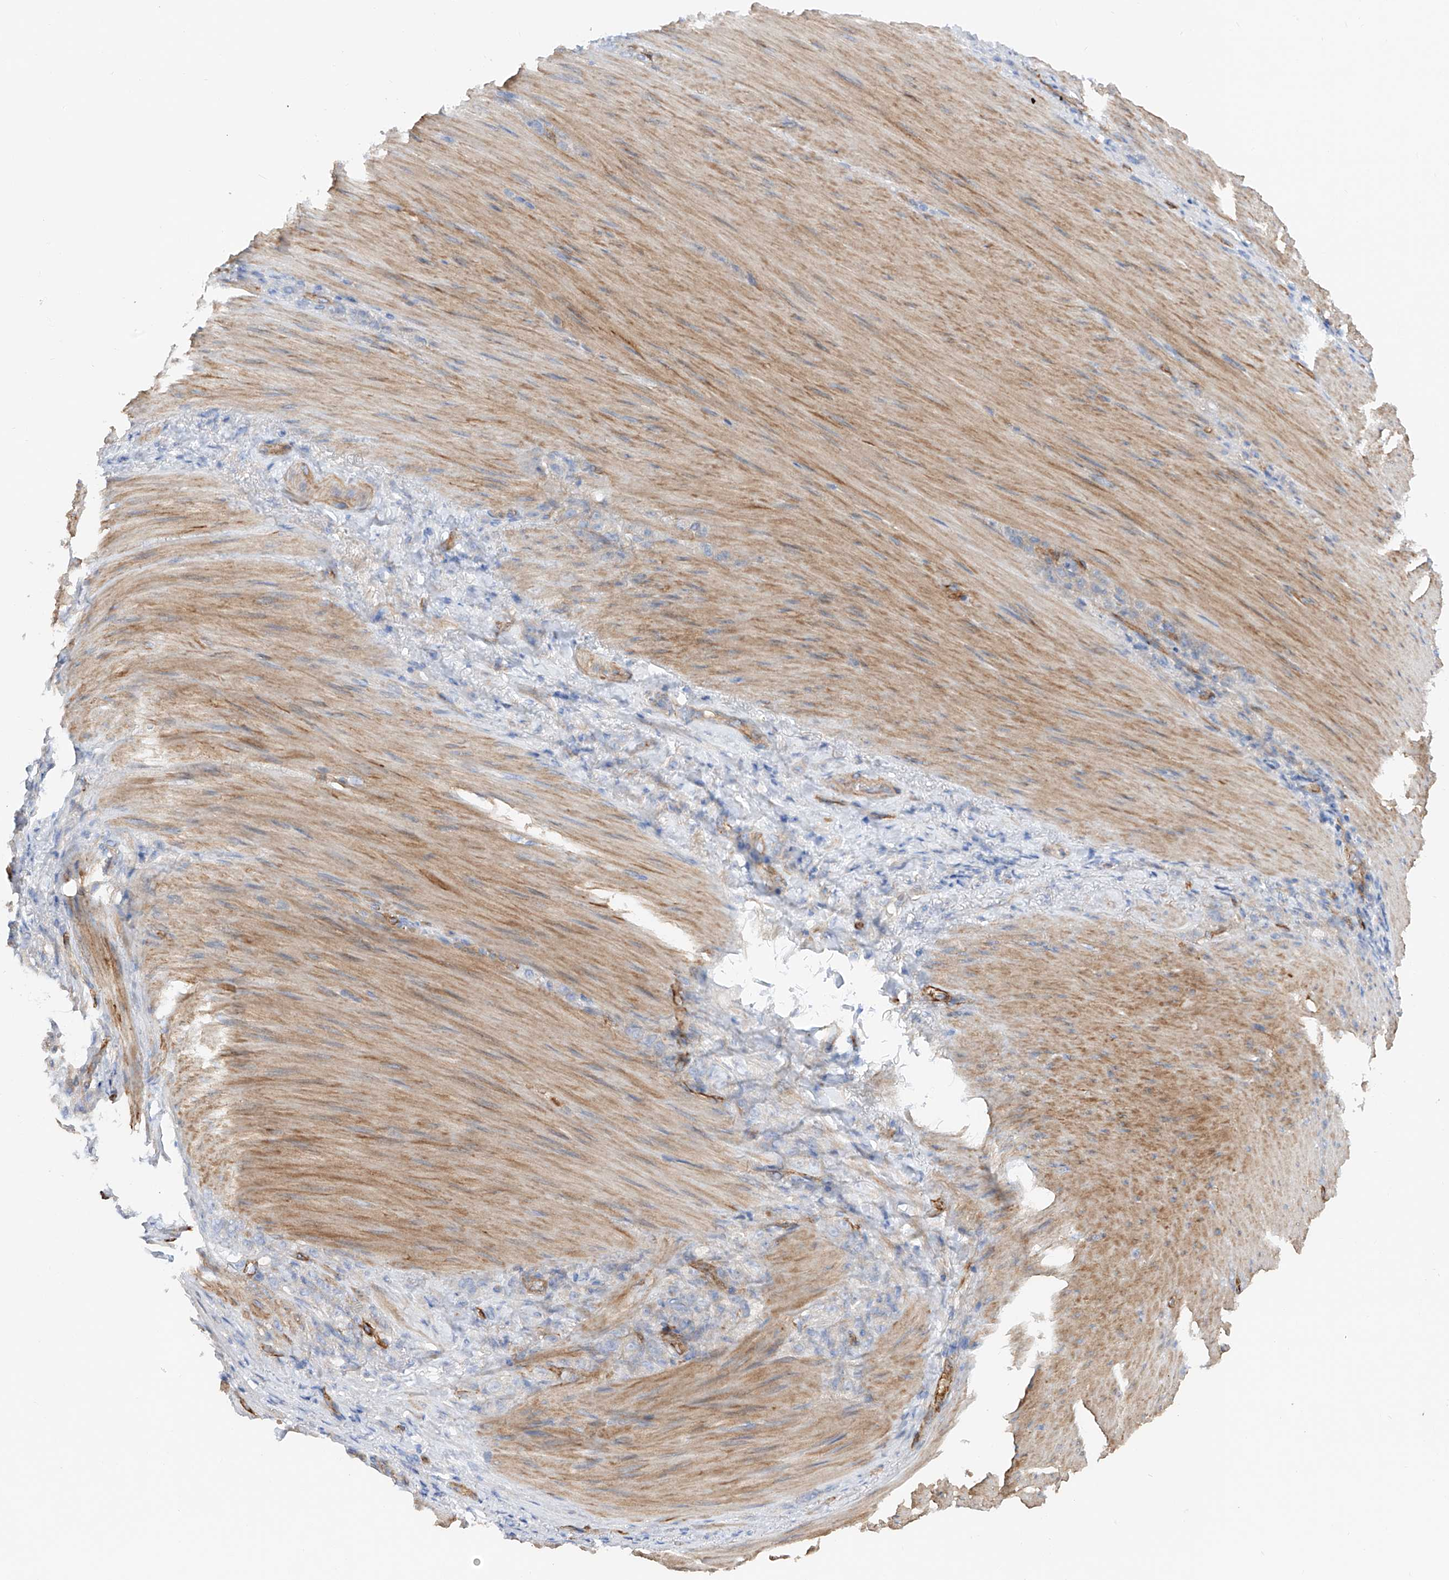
{"staining": {"intensity": "negative", "quantity": "none", "location": "none"}, "tissue": "stomach cancer", "cell_type": "Tumor cells", "image_type": "cancer", "snomed": [{"axis": "morphology", "description": "Normal tissue, NOS"}, {"axis": "morphology", "description": "Adenocarcinoma, NOS"}, {"axis": "topography", "description": "Stomach"}], "caption": "This is a histopathology image of IHC staining of stomach cancer (adenocarcinoma), which shows no staining in tumor cells. The staining is performed using DAB brown chromogen with nuclei counter-stained in using hematoxylin.", "gene": "LCA5", "patient": {"sex": "male", "age": 82}}